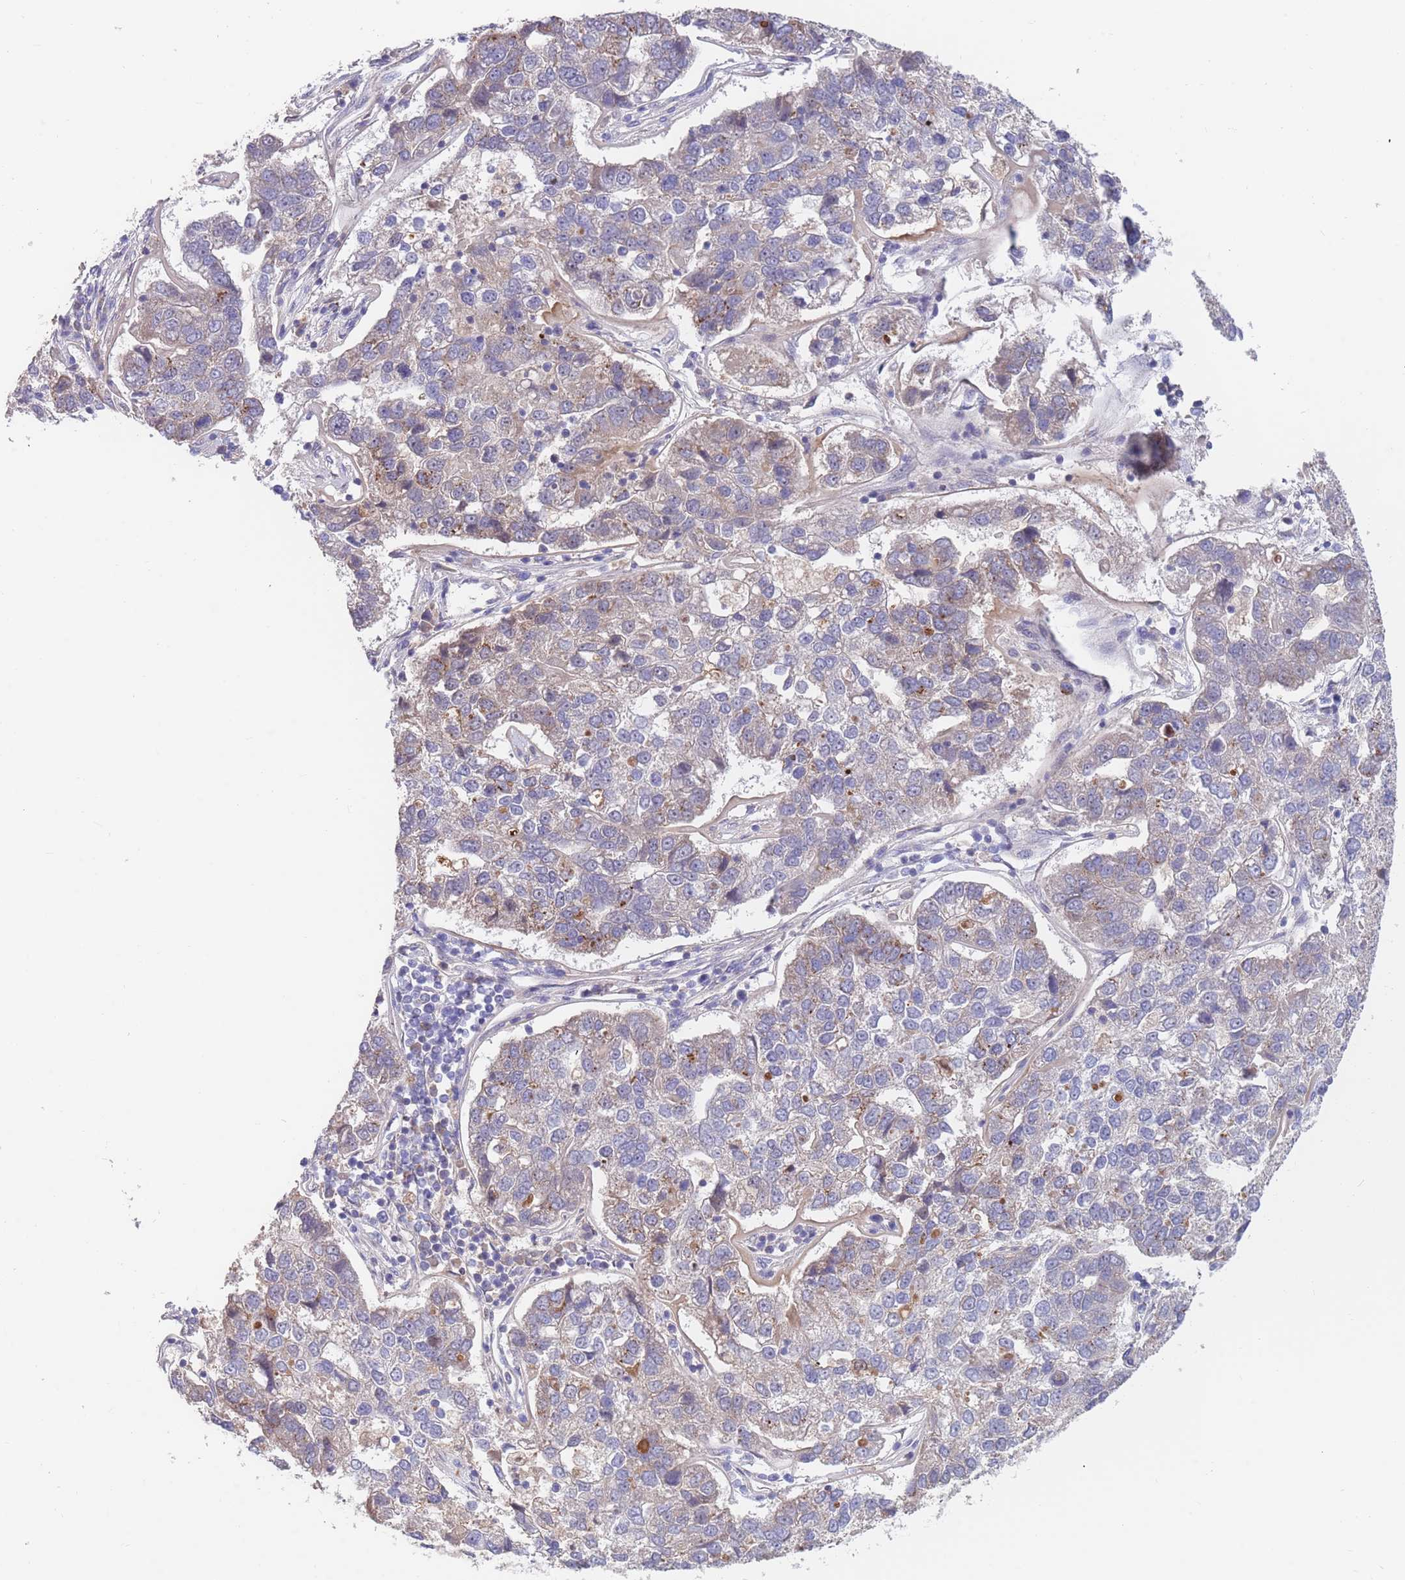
{"staining": {"intensity": "moderate", "quantity": "<25%", "location": "cytoplasmic/membranous"}, "tissue": "pancreatic cancer", "cell_type": "Tumor cells", "image_type": "cancer", "snomed": [{"axis": "morphology", "description": "Adenocarcinoma, NOS"}, {"axis": "topography", "description": "Pancreas"}], "caption": "Tumor cells exhibit low levels of moderate cytoplasmic/membranous expression in approximately <25% of cells in pancreatic adenocarcinoma.", "gene": "BORCS5", "patient": {"sex": "female", "age": 61}}